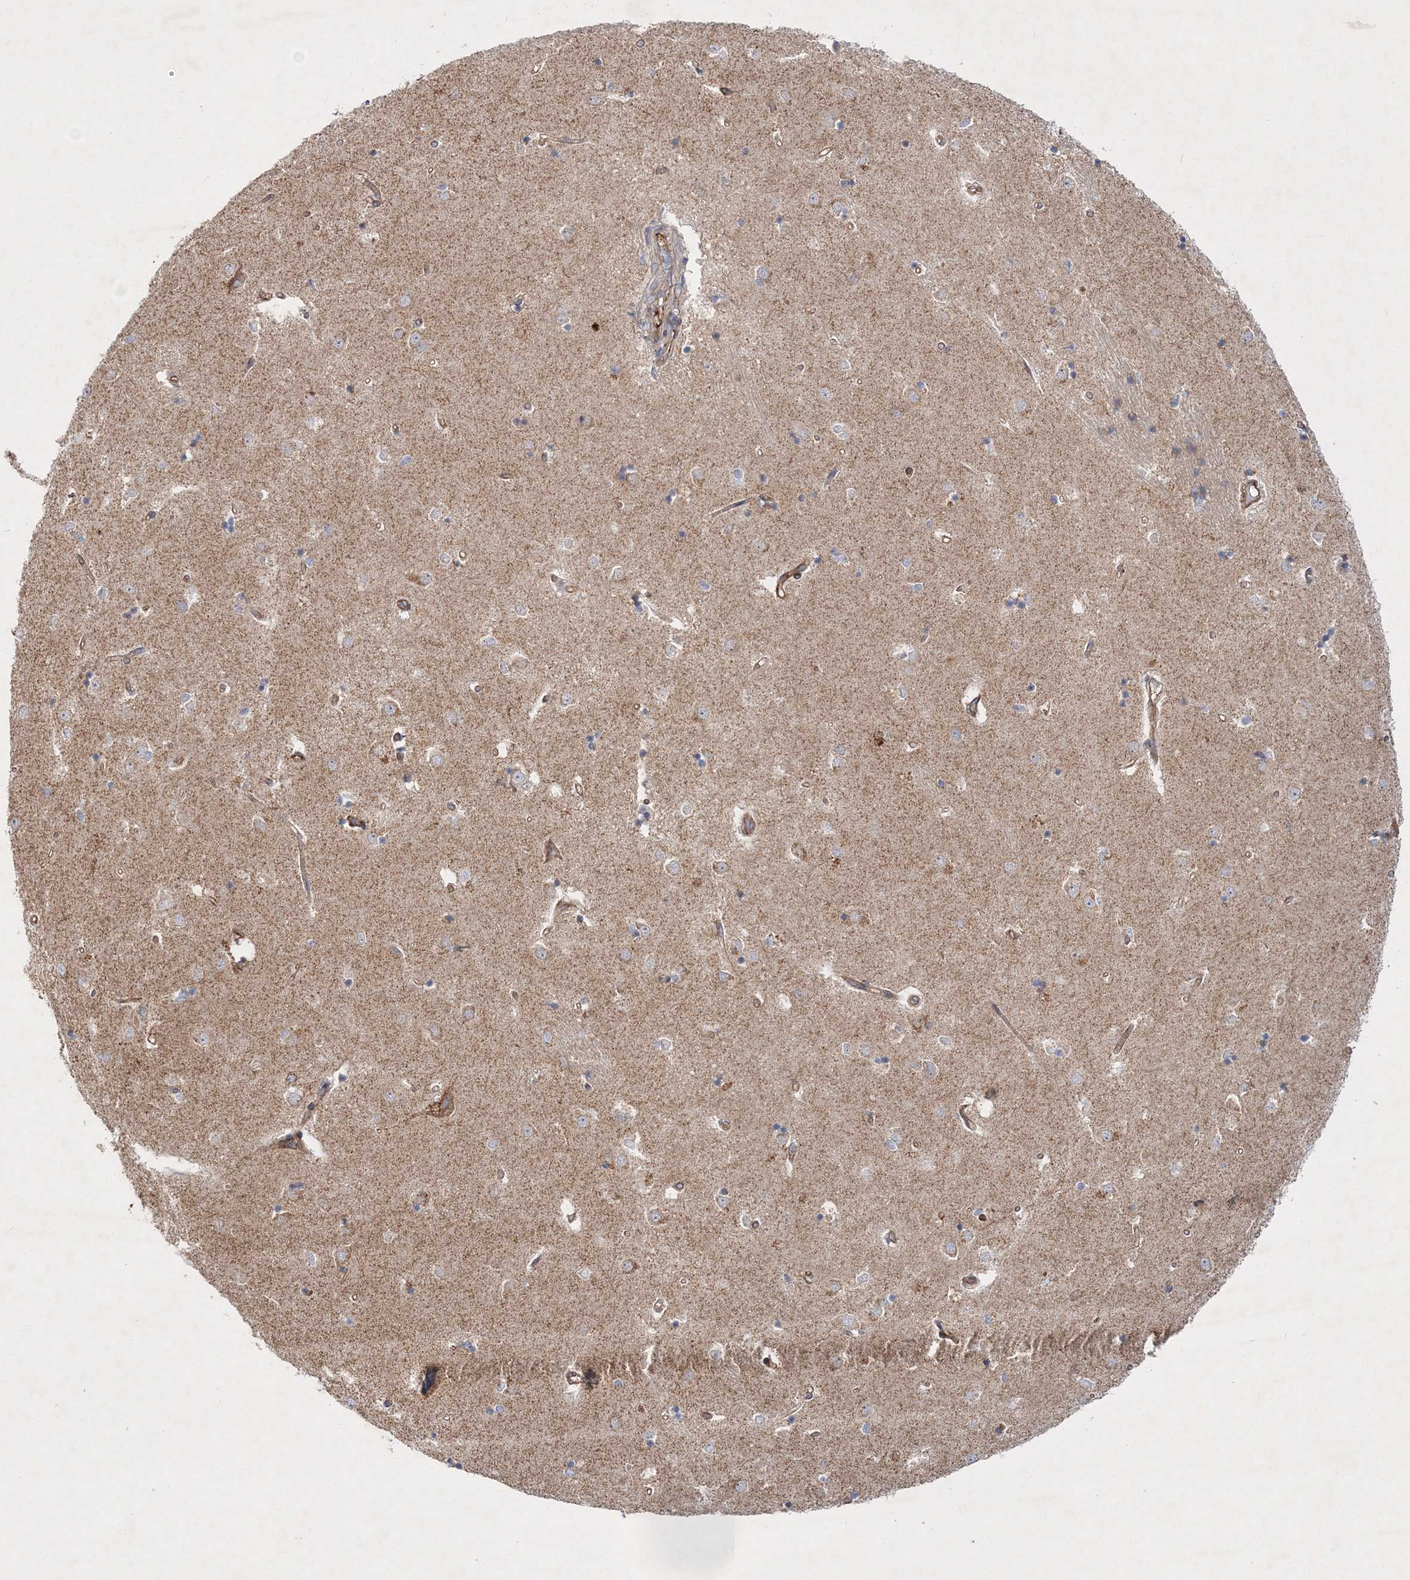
{"staining": {"intensity": "negative", "quantity": "none", "location": "none"}, "tissue": "caudate", "cell_type": "Glial cells", "image_type": "normal", "snomed": [{"axis": "morphology", "description": "Normal tissue, NOS"}, {"axis": "topography", "description": "Lateral ventricle wall"}], "caption": "High magnification brightfield microscopy of benign caudate stained with DAB (brown) and counterstained with hematoxylin (blue): glial cells show no significant staining. (DAB immunohistochemistry with hematoxylin counter stain).", "gene": "ZFYVE16", "patient": {"sex": "male", "age": 45}}